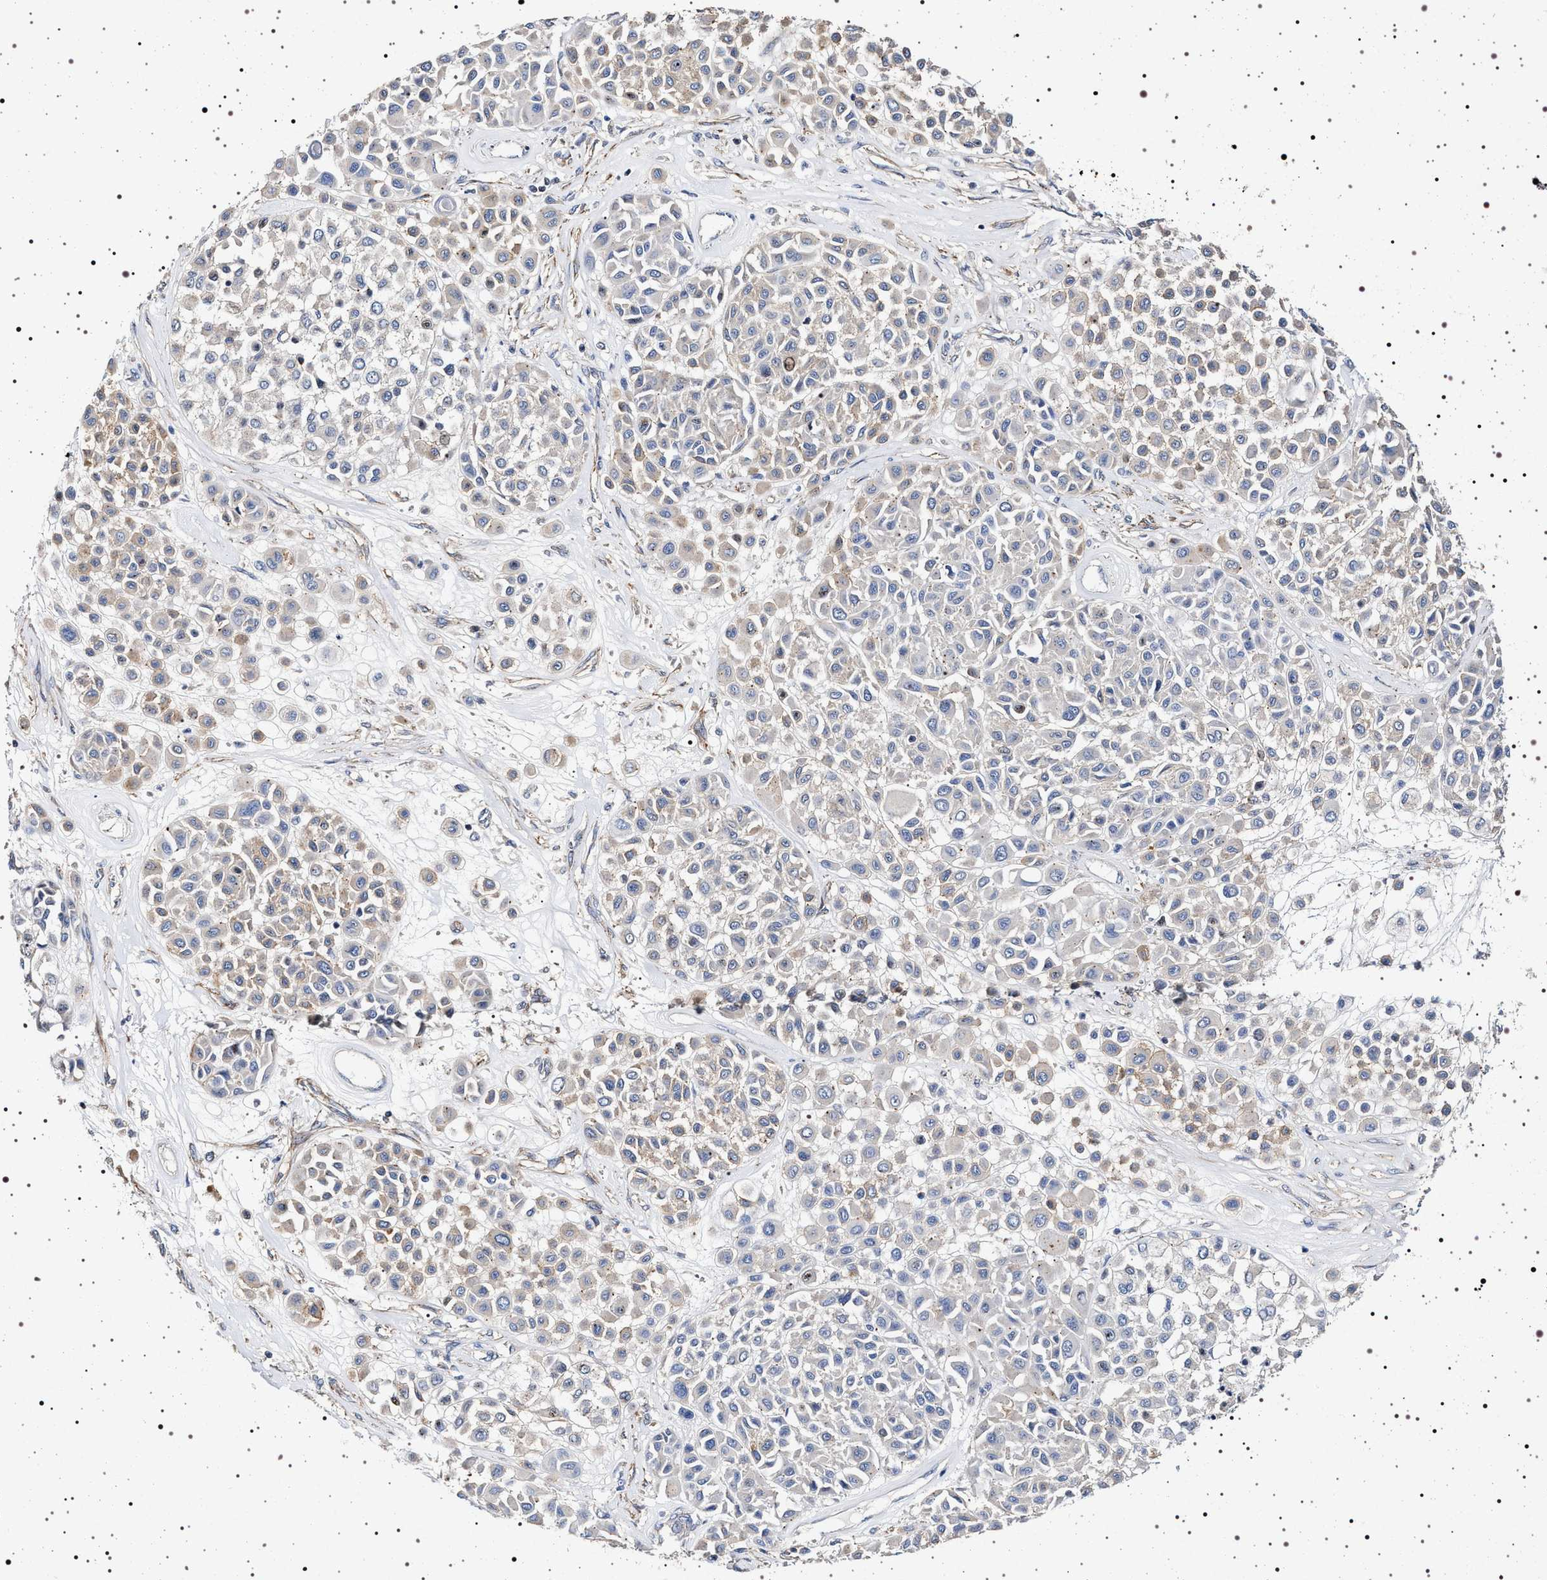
{"staining": {"intensity": "negative", "quantity": "none", "location": "none"}, "tissue": "melanoma", "cell_type": "Tumor cells", "image_type": "cancer", "snomed": [{"axis": "morphology", "description": "Malignant melanoma, Metastatic site"}, {"axis": "topography", "description": "Soft tissue"}], "caption": "Immunohistochemistry (IHC) histopathology image of melanoma stained for a protein (brown), which reveals no staining in tumor cells.", "gene": "NAALADL2", "patient": {"sex": "male", "age": 41}}